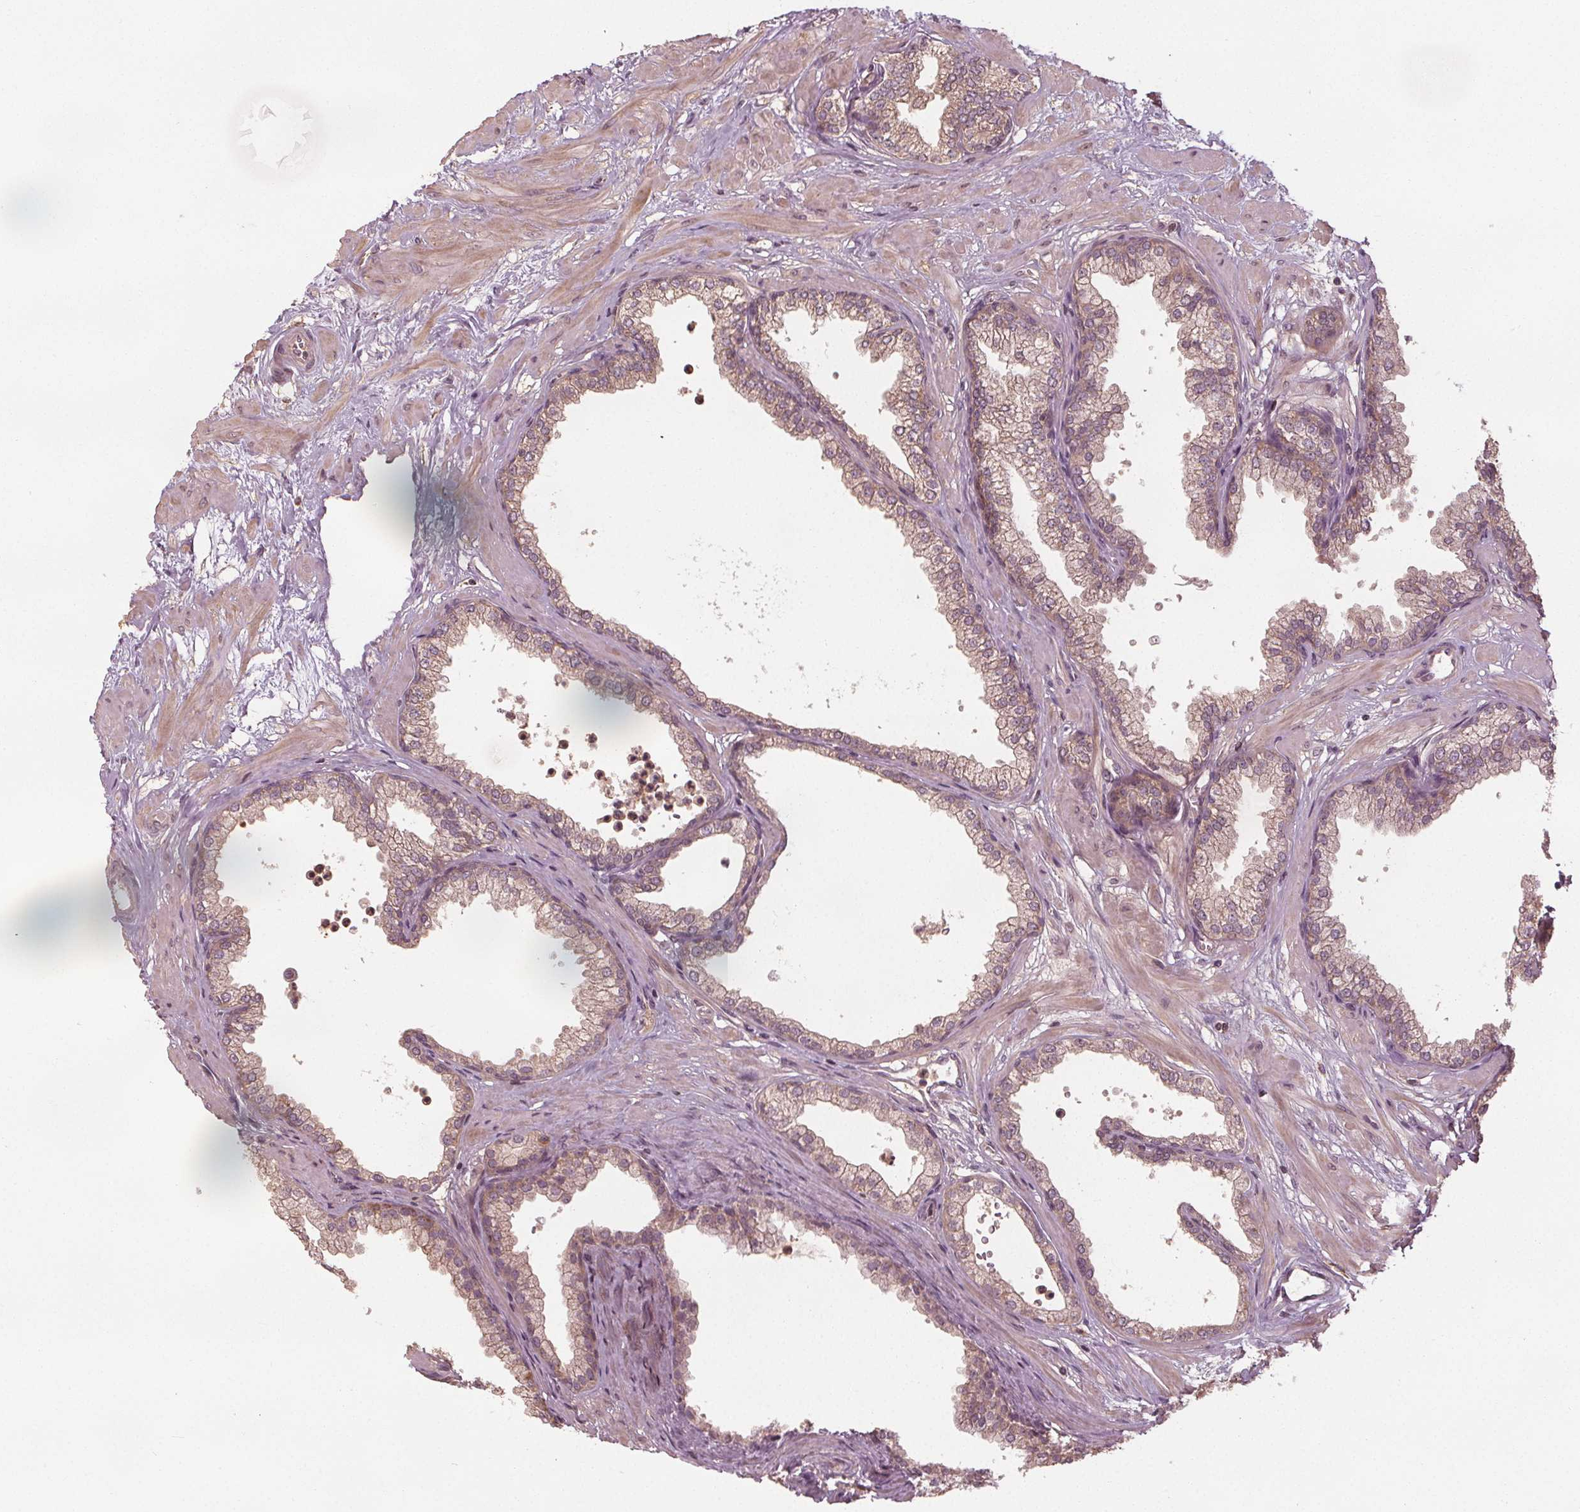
{"staining": {"intensity": "weak", "quantity": ">75%", "location": "cytoplasmic/membranous"}, "tissue": "prostate", "cell_type": "Glandular cells", "image_type": "normal", "snomed": [{"axis": "morphology", "description": "Normal tissue, NOS"}, {"axis": "topography", "description": "Prostate"}], "caption": "A low amount of weak cytoplasmic/membranous positivity is seen in approximately >75% of glandular cells in normal prostate. Nuclei are stained in blue.", "gene": "GNB2", "patient": {"sex": "male", "age": 37}}